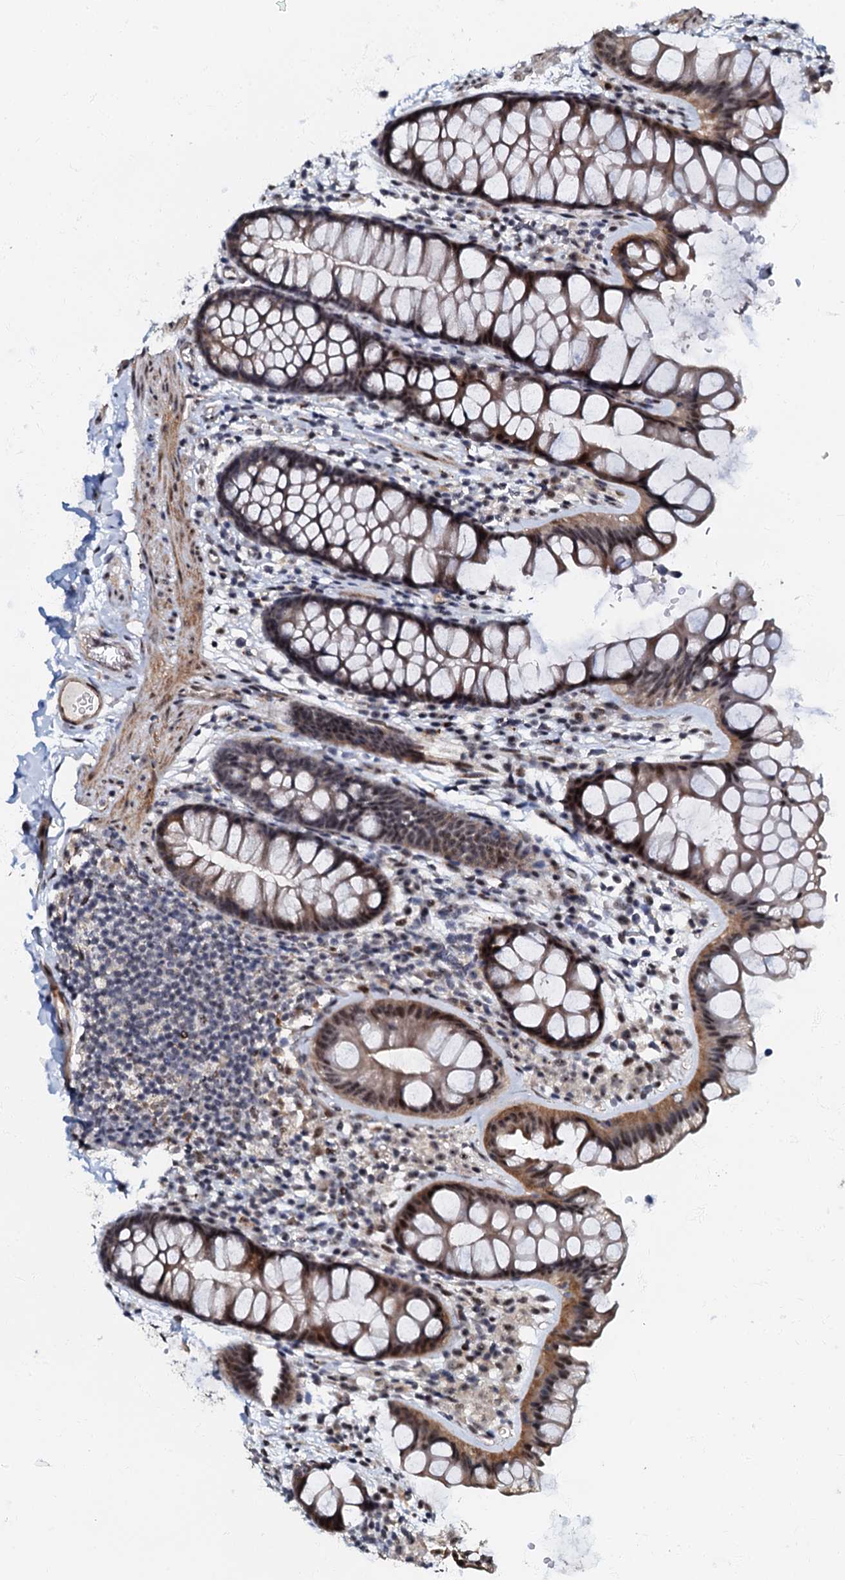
{"staining": {"intensity": "moderate", "quantity": ">75%", "location": "cytoplasmic/membranous,nuclear"}, "tissue": "colon", "cell_type": "Endothelial cells", "image_type": "normal", "snomed": [{"axis": "morphology", "description": "Normal tissue, NOS"}, {"axis": "topography", "description": "Colon"}], "caption": "IHC (DAB (3,3'-diaminobenzidine)) staining of benign human colon displays moderate cytoplasmic/membranous,nuclear protein positivity in approximately >75% of endothelial cells.", "gene": "OLAH", "patient": {"sex": "female", "age": 62}}